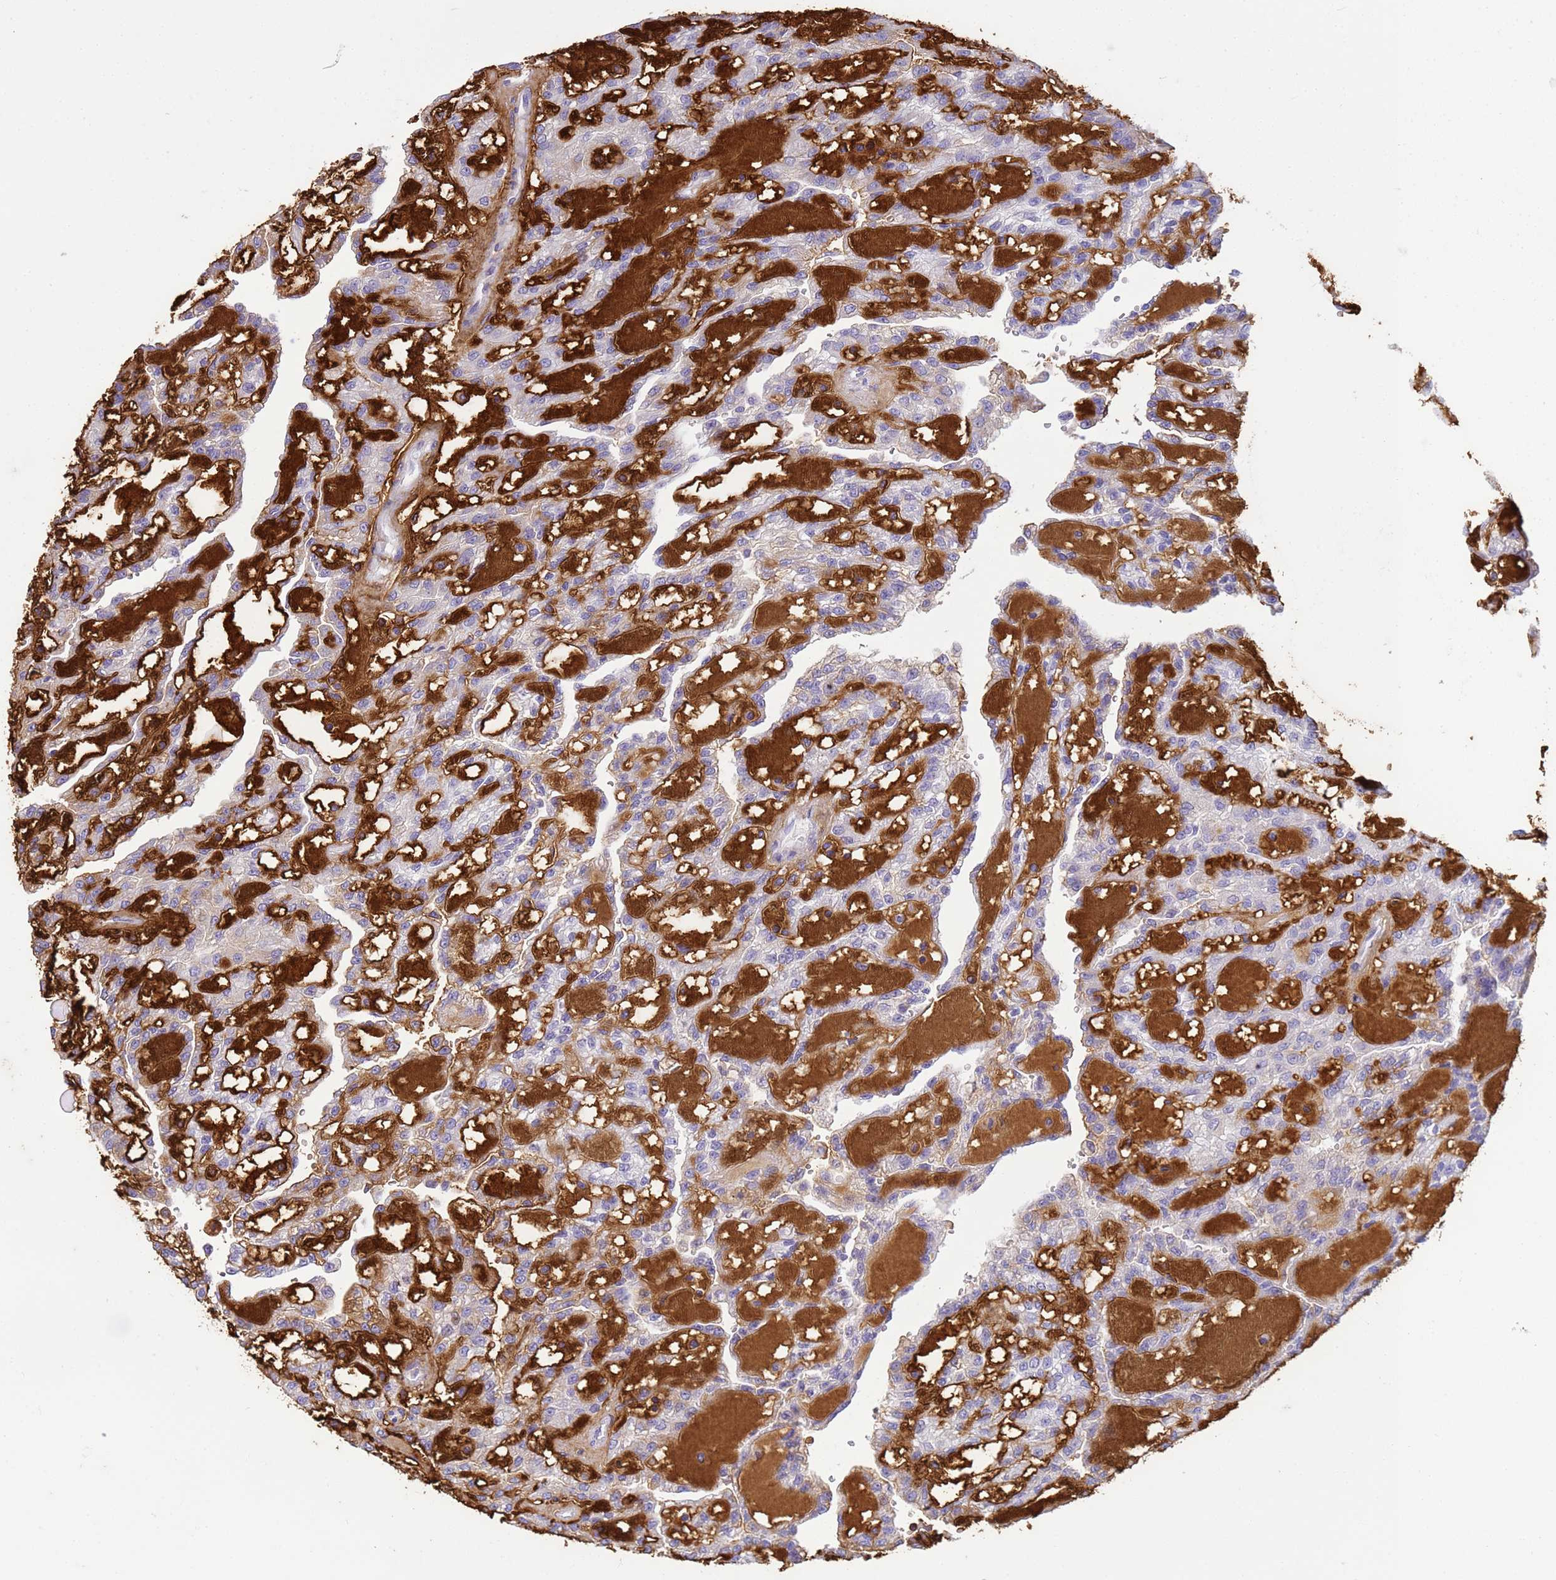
{"staining": {"intensity": "moderate", "quantity": "<25%", "location": "cytoplasmic/membranous"}, "tissue": "renal cancer", "cell_type": "Tumor cells", "image_type": "cancer", "snomed": [{"axis": "morphology", "description": "Adenocarcinoma, NOS"}, {"axis": "topography", "description": "Kidney"}], "caption": "Immunohistochemical staining of renal adenocarcinoma reveals moderate cytoplasmic/membranous protein expression in approximately <25% of tumor cells.", "gene": "P2RX7", "patient": {"sex": "male", "age": 63}}